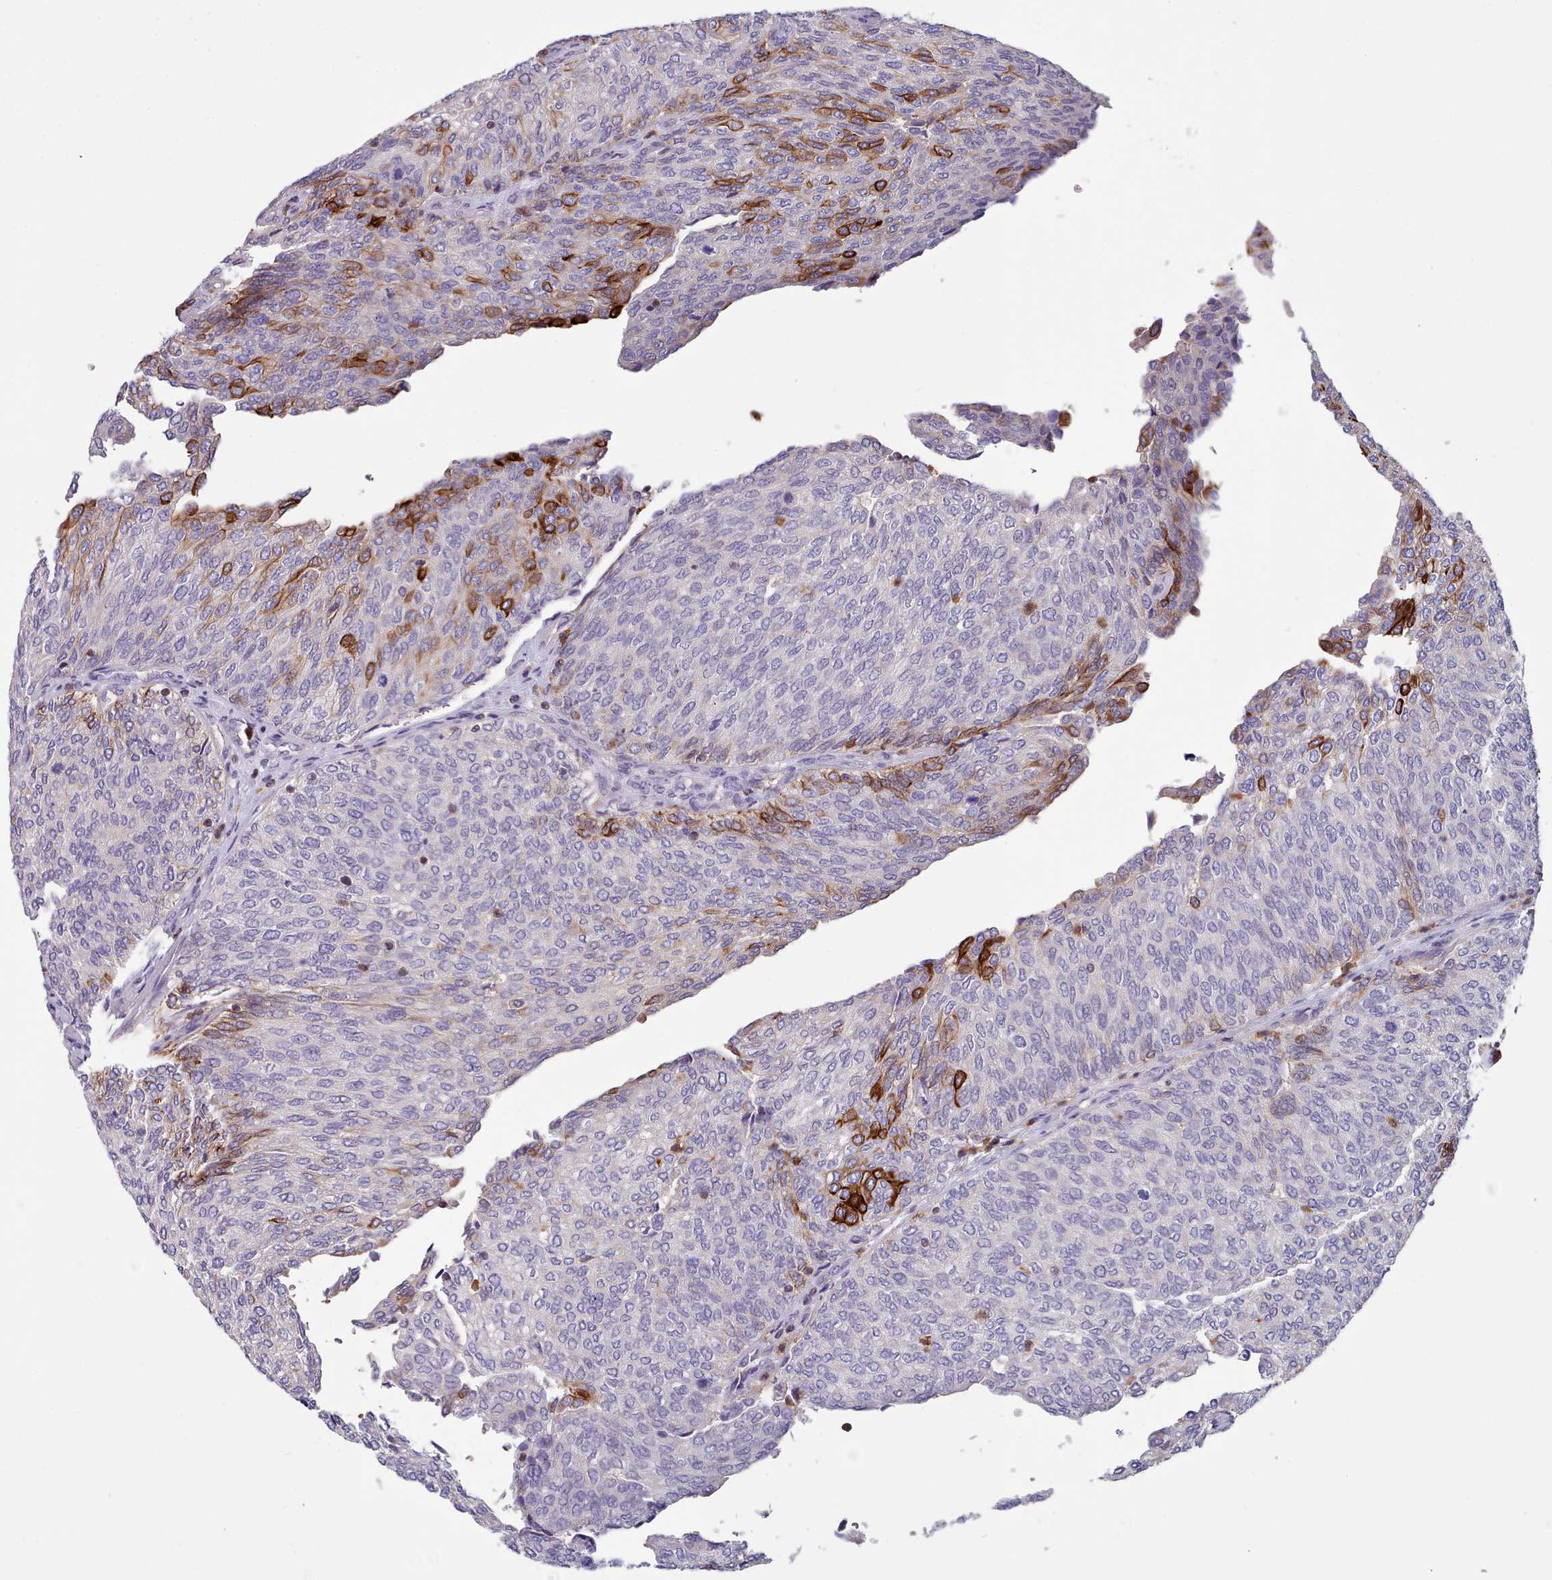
{"staining": {"intensity": "strong", "quantity": "<25%", "location": "cytoplasmic/membranous"}, "tissue": "urothelial cancer", "cell_type": "Tumor cells", "image_type": "cancer", "snomed": [{"axis": "morphology", "description": "Urothelial carcinoma, Low grade"}, {"axis": "topography", "description": "Urinary bladder"}], "caption": "IHC of human urothelial cancer displays medium levels of strong cytoplasmic/membranous expression in approximately <25% of tumor cells.", "gene": "RAC2", "patient": {"sex": "female", "age": 79}}